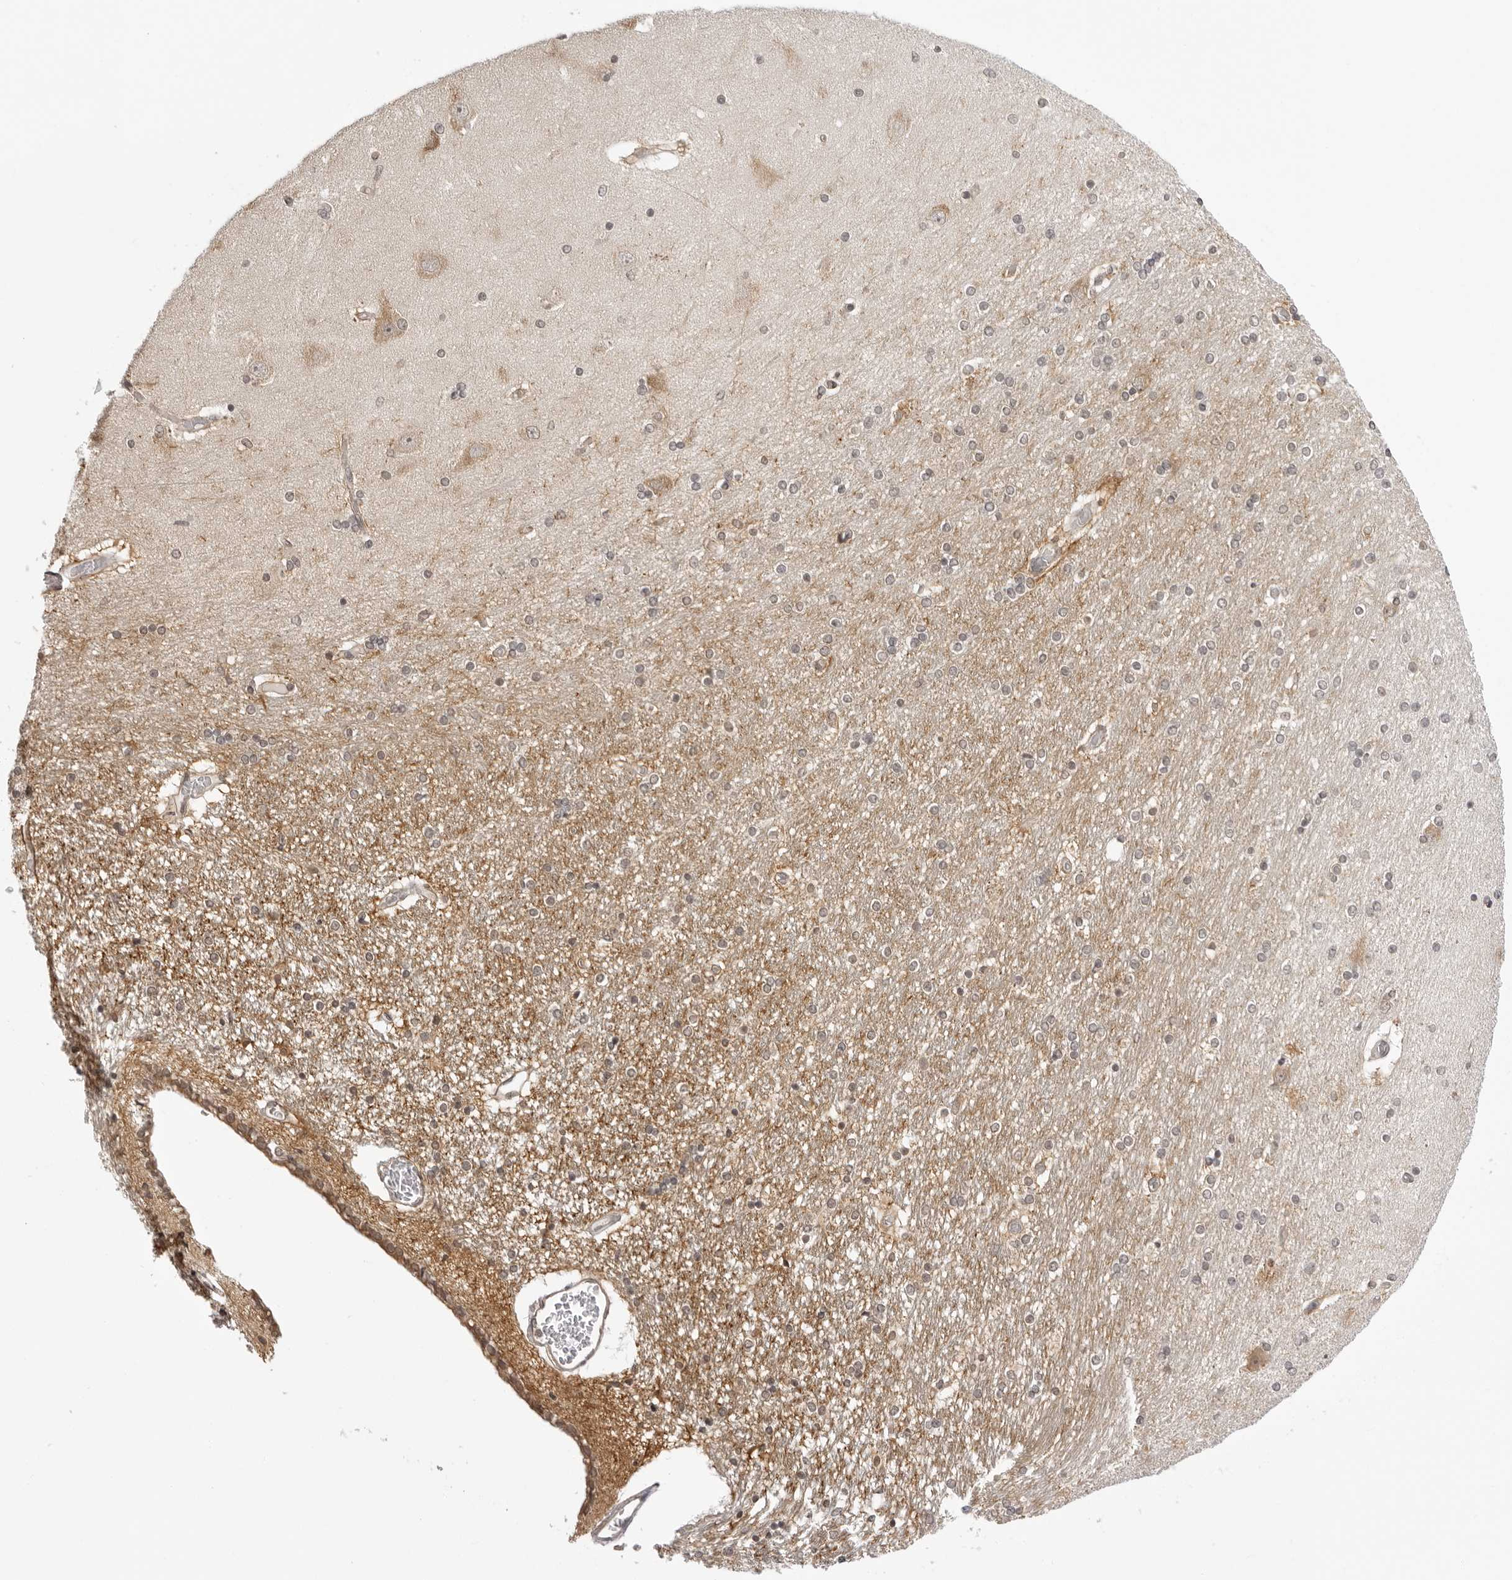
{"staining": {"intensity": "weak", "quantity": "25%-75%", "location": "cytoplasmic/membranous"}, "tissue": "hippocampus", "cell_type": "Glial cells", "image_type": "normal", "snomed": [{"axis": "morphology", "description": "Normal tissue, NOS"}, {"axis": "topography", "description": "Hippocampus"}], "caption": "Normal hippocampus shows weak cytoplasmic/membranous staining in approximately 25%-75% of glial cells, visualized by immunohistochemistry. The protein is stained brown, and the nuclei are stained in blue (DAB (3,3'-diaminobenzidine) IHC with brightfield microscopy, high magnification).", "gene": "ZC3H11A", "patient": {"sex": "female", "age": 54}}